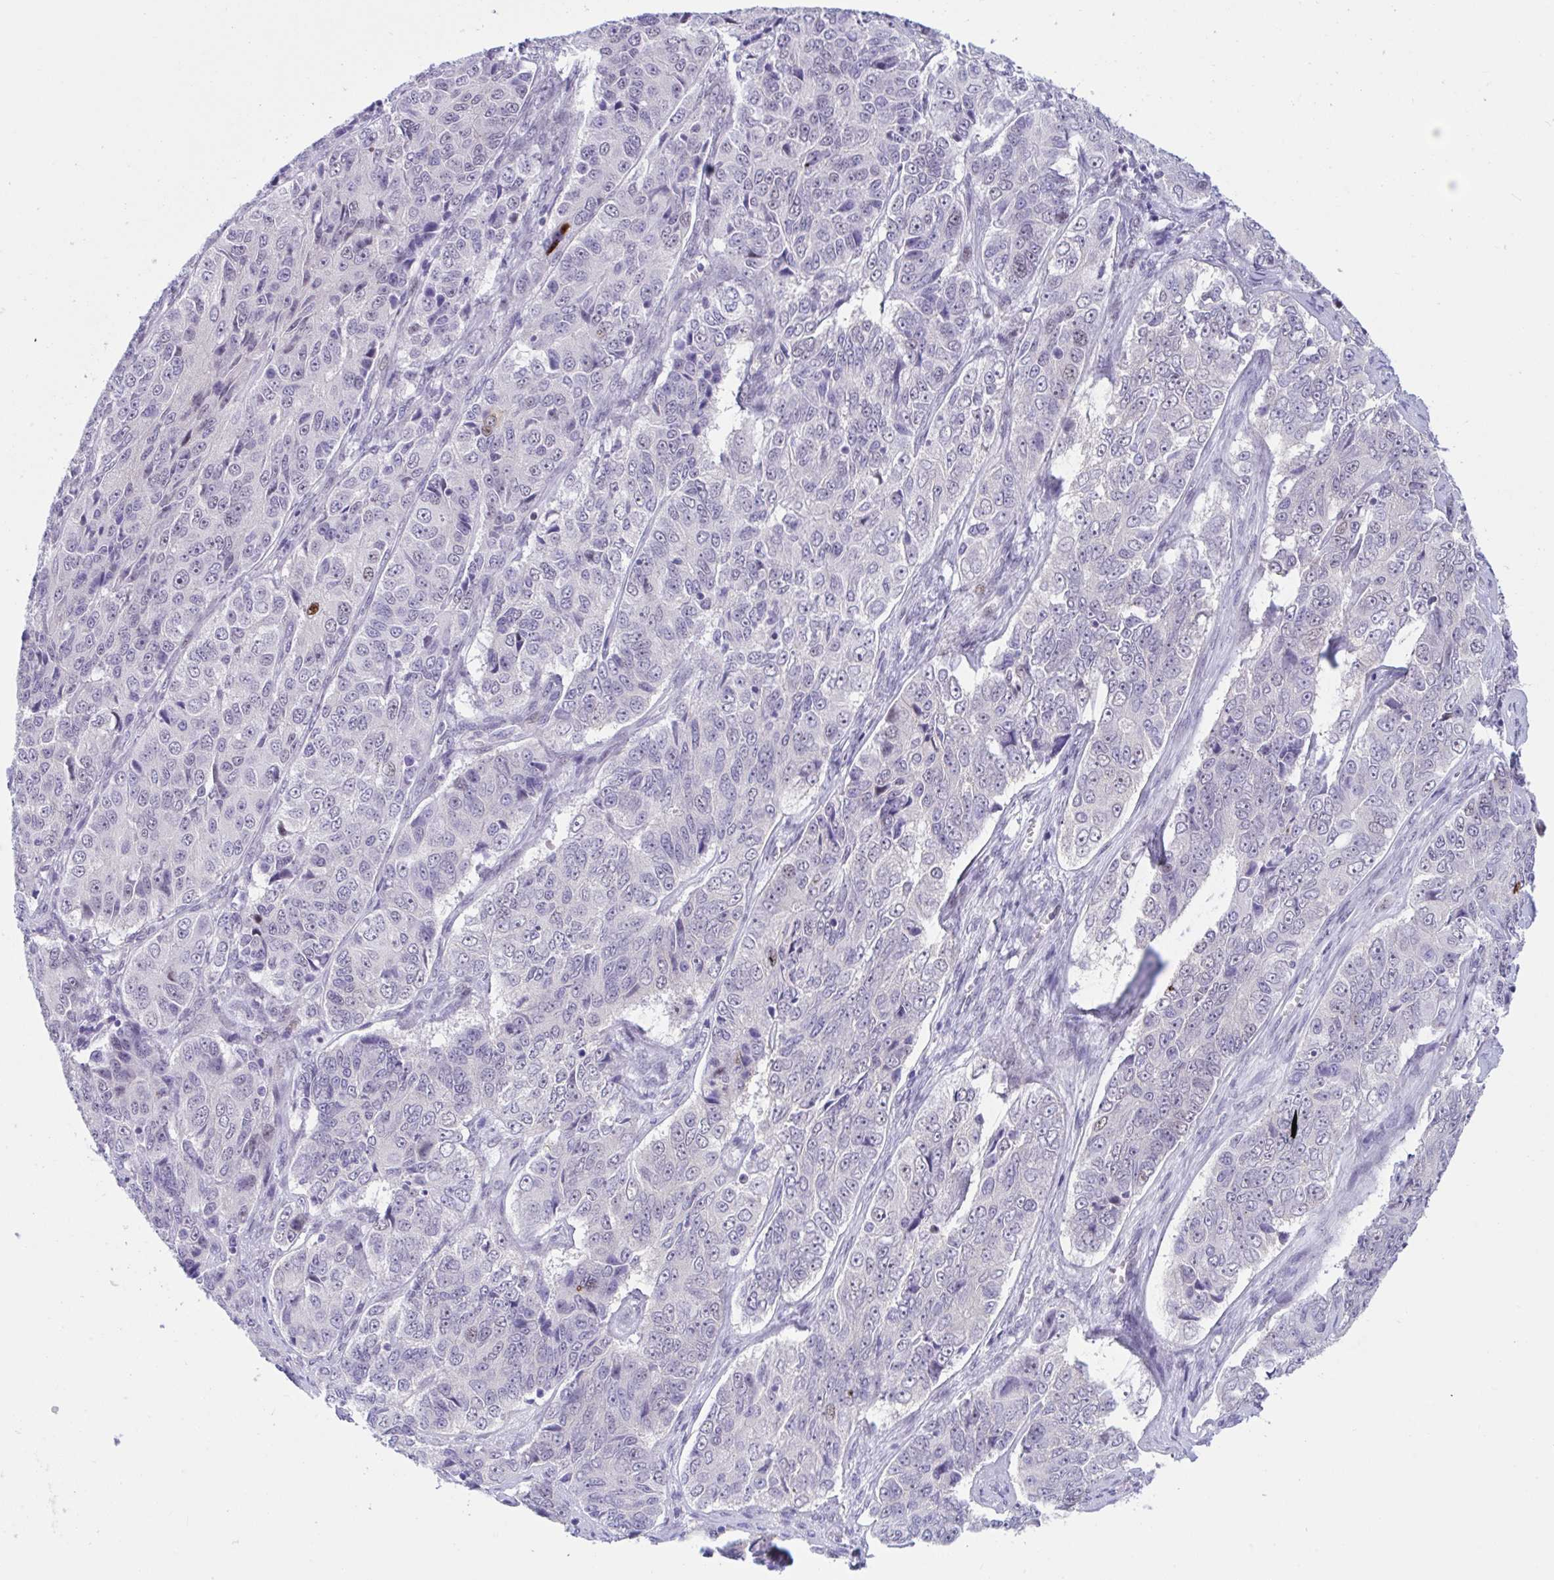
{"staining": {"intensity": "negative", "quantity": "none", "location": "none"}, "tissue": "ovarian cancer", "cell_type": "Tumor cells", "image_type": "cancer", "snomed": [{"axis": "morphology", "description": "Carcinoma, endometroid"}, {"axis": "topography", "description": "Ovary"}], "caption": "Tumor cells are negative for brown protein staining in ovarian endometroid carcinoma.", "gene": "IKZF2", "patient": {"sex": "female", "age": 51}}